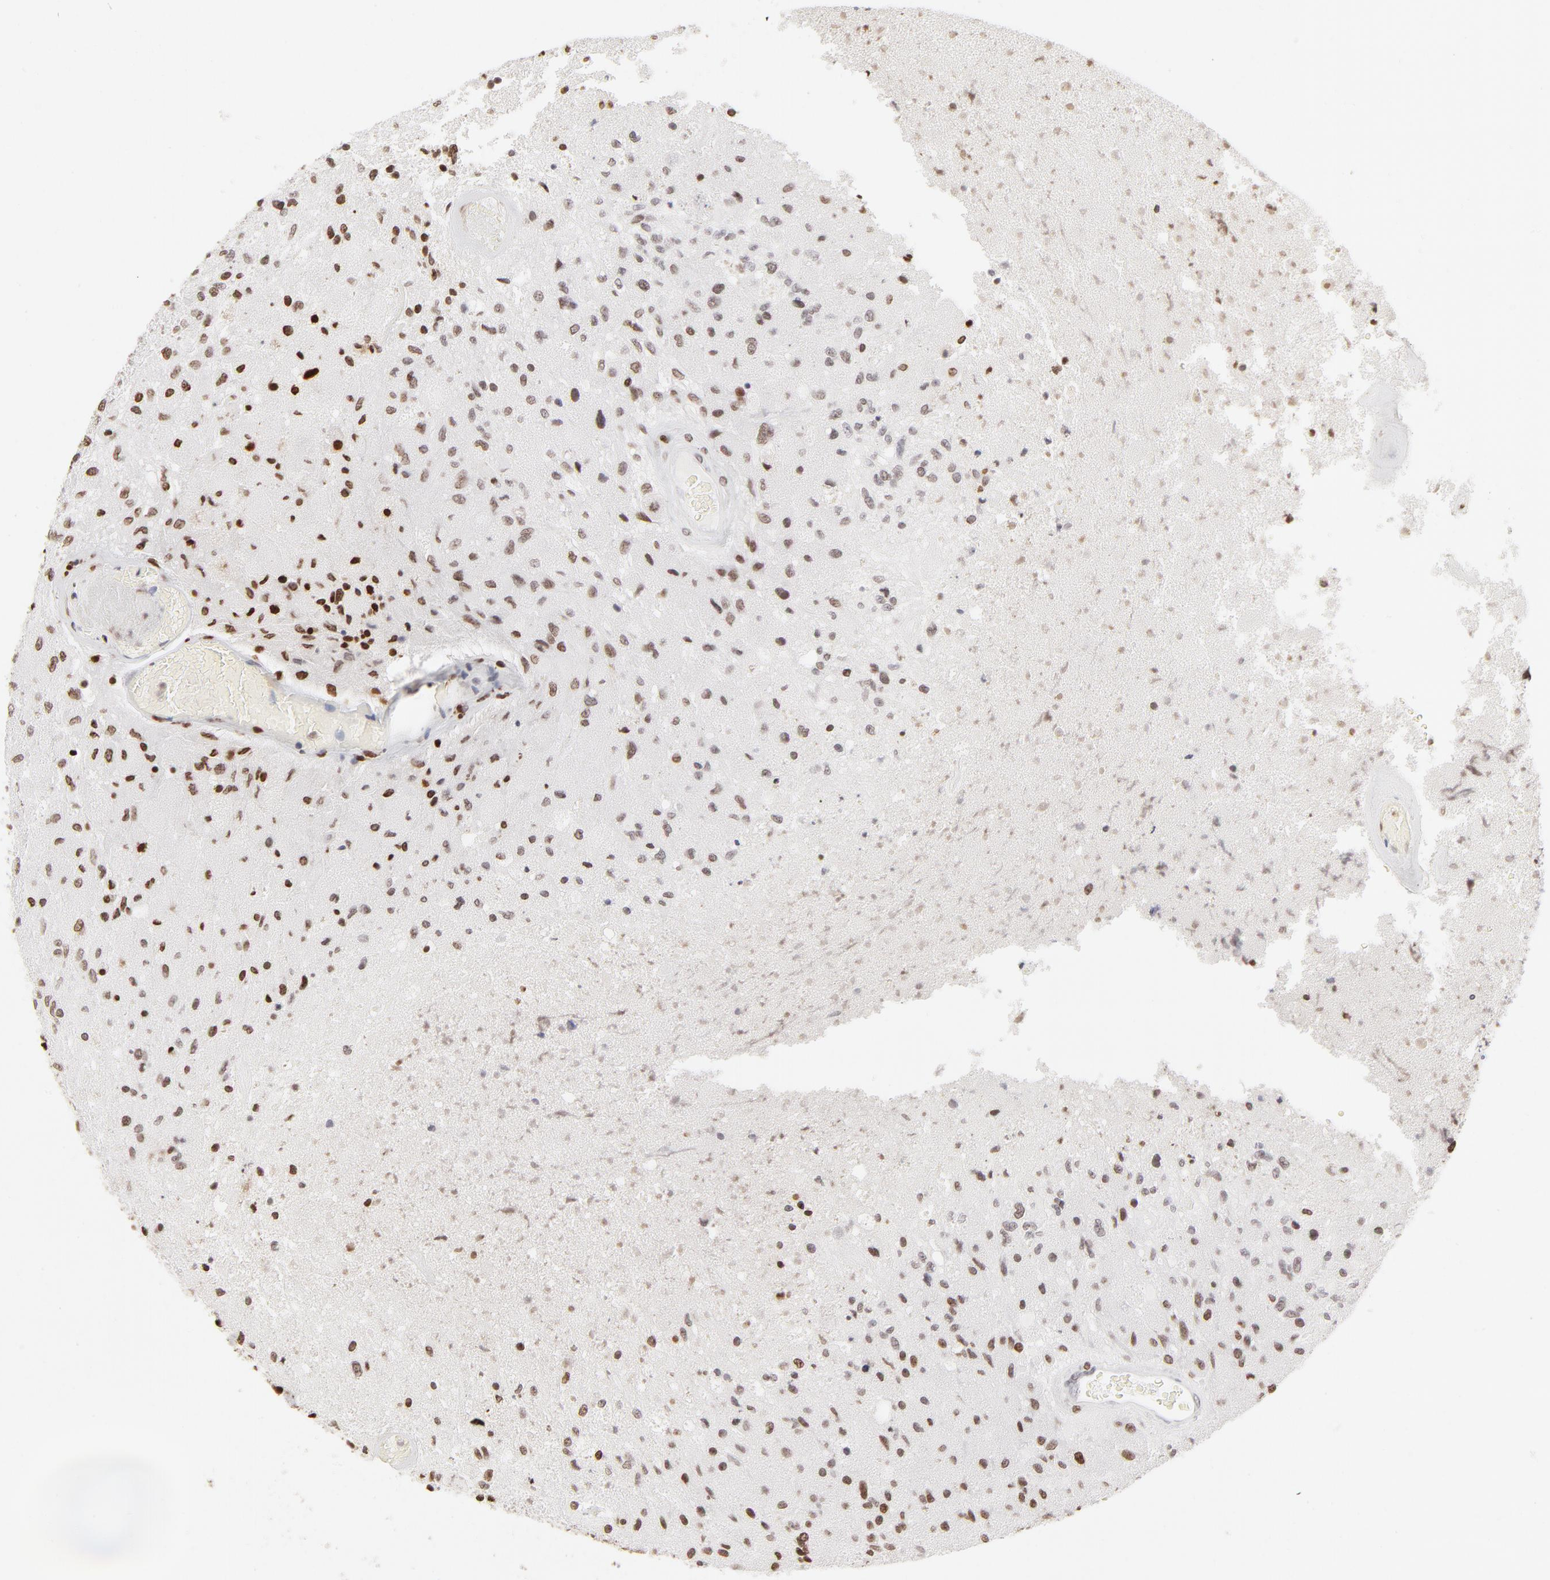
{"staining": {"intensity": "strong", "quantity": ">75%", "location": "nuclear"}, "tissue": "glioma", "cell_type": "Tumor cells", "image_type": "cancer", "snomed": [{"axis": "morphology", "description": "Normal tissue, NOS"}, {"axis": "morphology", "description": "Glioma, malignant, High grade"}, {"axis": "topography", "description": "Cerebral cortex"}], "caption": "Glioma stained with DAB (3,3'-diaminobenzidine) IHC reveals high levels of strong nuclear positivity in about >75% of tumor cells.", "gene": "PARP1", "patient": {"sex": "male", "age": 77}}